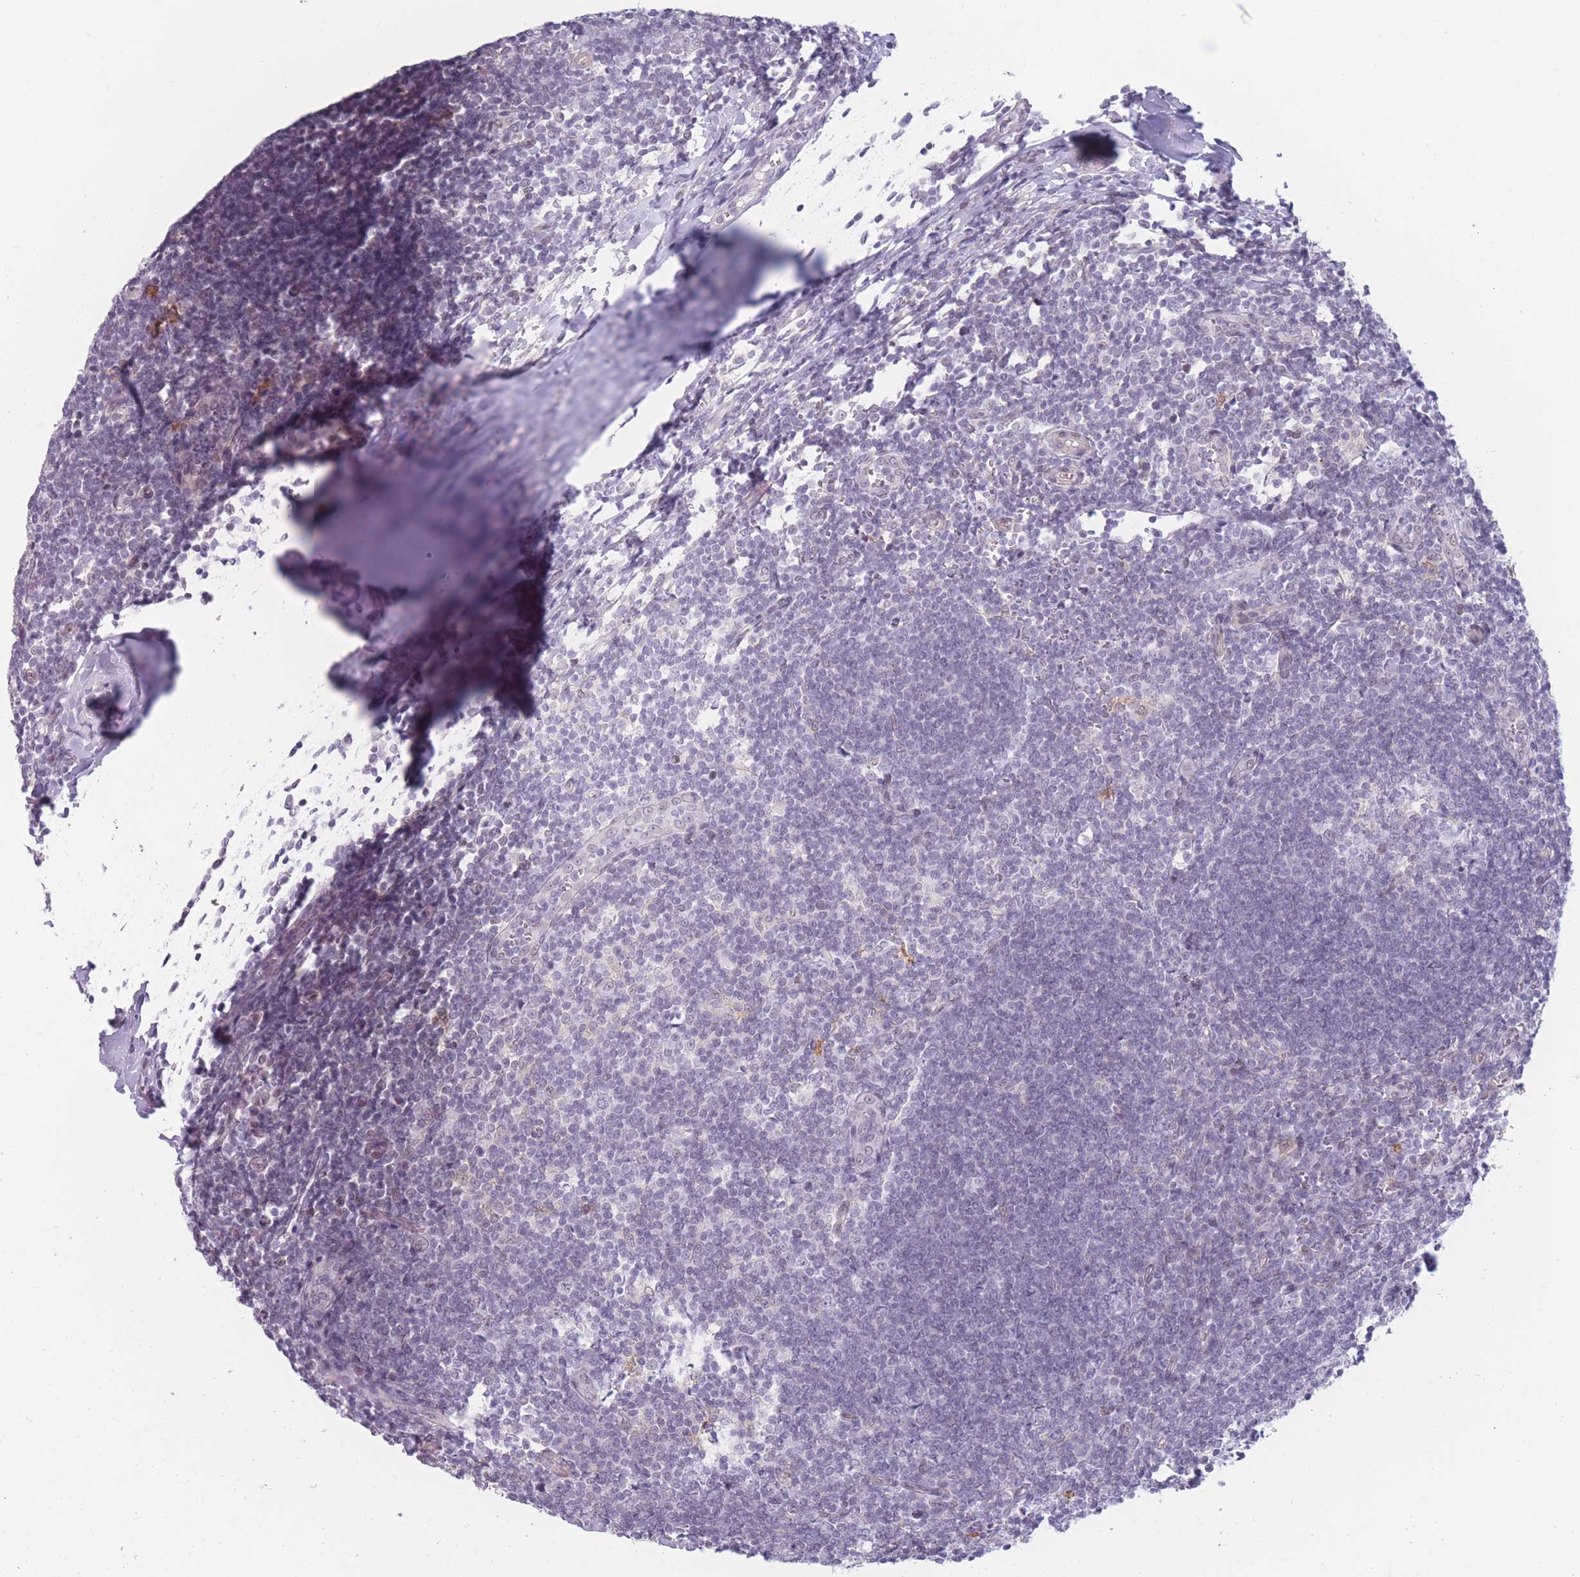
{"staining": {"intensity": "negative", "quantity": "none", "location": "none"}, "tissue": "tonsil", "cell_type": "Germinal center cells", "image_type": "normal", "snomed": [{"axis": "morphology", "description": "Normal tissue, NOS"}, {"axis": "topography", "description": "Tonsil"}], "caption": "Protein analysis of normal tonsil displays no significant staining in germinal center cells.", "gene": "PODXL", "patient": {"sex": "male", "age": 27}}